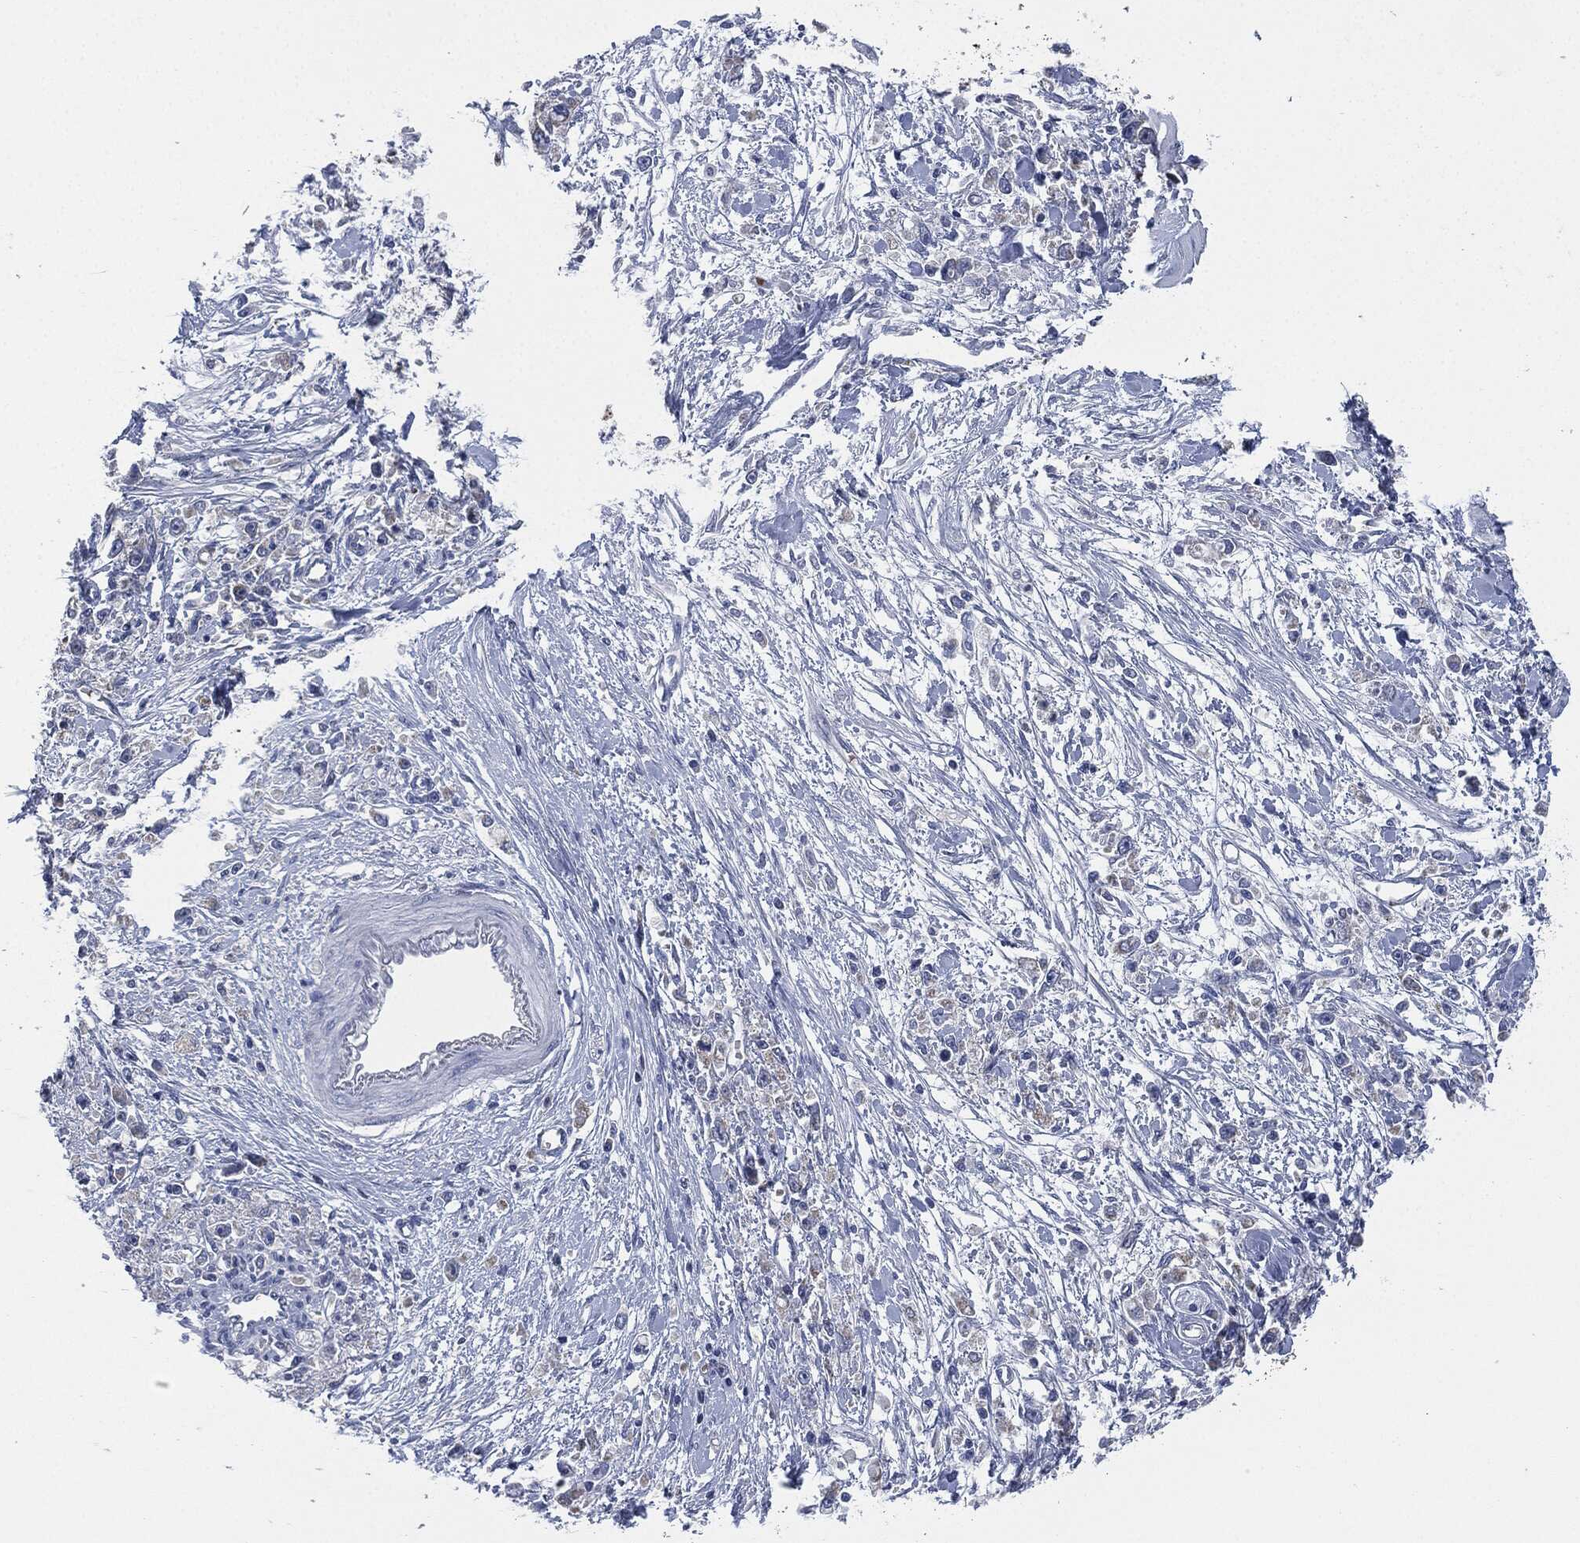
{"staining": {"intensity": "negative", "quantity": "none", "location": "none"}, "tissue": "stomach cancer", "cell_type": "Tumor cells", "image_type": "cancer", "snomed": [{"axis": "morphology", "description": "Adenocarcinoma, NOS"}, {"axis": "topography", "description": "Stomach"}], "caption": "Stomach adenocarcinoma stained for a protein using immunohistochemistry demonstrates no positivity tumor cells.", "gene": "SIGLEC9", "patient": {"sex": "female", "age": 59}}